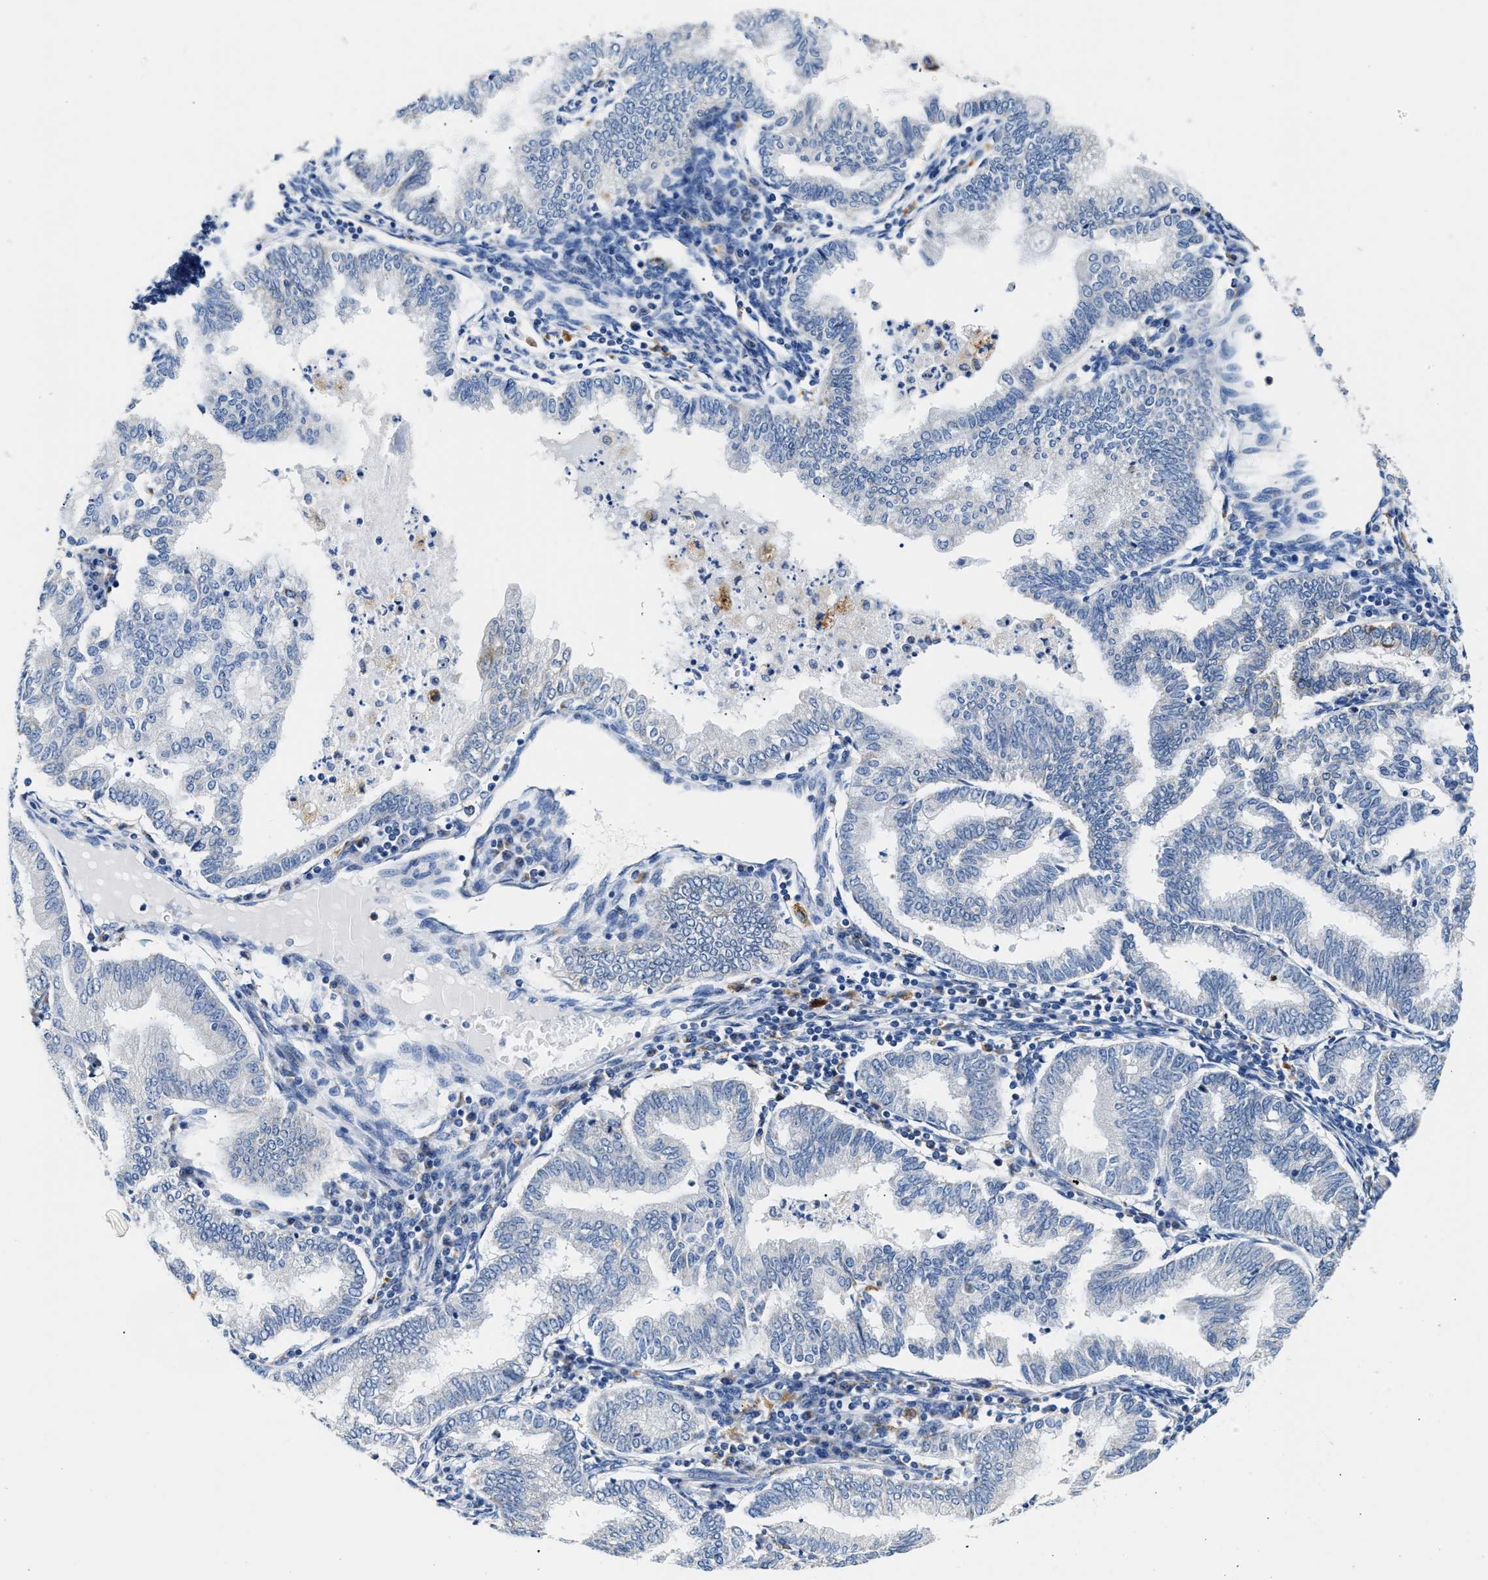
{"staining": {"intensity": "negative", "quantity": "none", "location": "none"}, "tissue": "endometrial cancer", "cell_type": "Tumor cells", "image_type": "cancer", "snomed": [{"axis": "morphology", "description": "Polyp, NOS"}, {"axis": "morphology", "description": "Adenocarcinoma, NOS"}, {"axis": "morphology", "description": "Adenoma, NOS"}, {"axis": "topography", "description": "Endometrium"}], "caption": "Immunohistochemistry micrograph of human adenocarcinoma (endometrial) stained for a protein (brown), which reveals no positivity in tumor cells.", "gene": "ACADVL", "patient": {"sex": "female", "age": 79}}